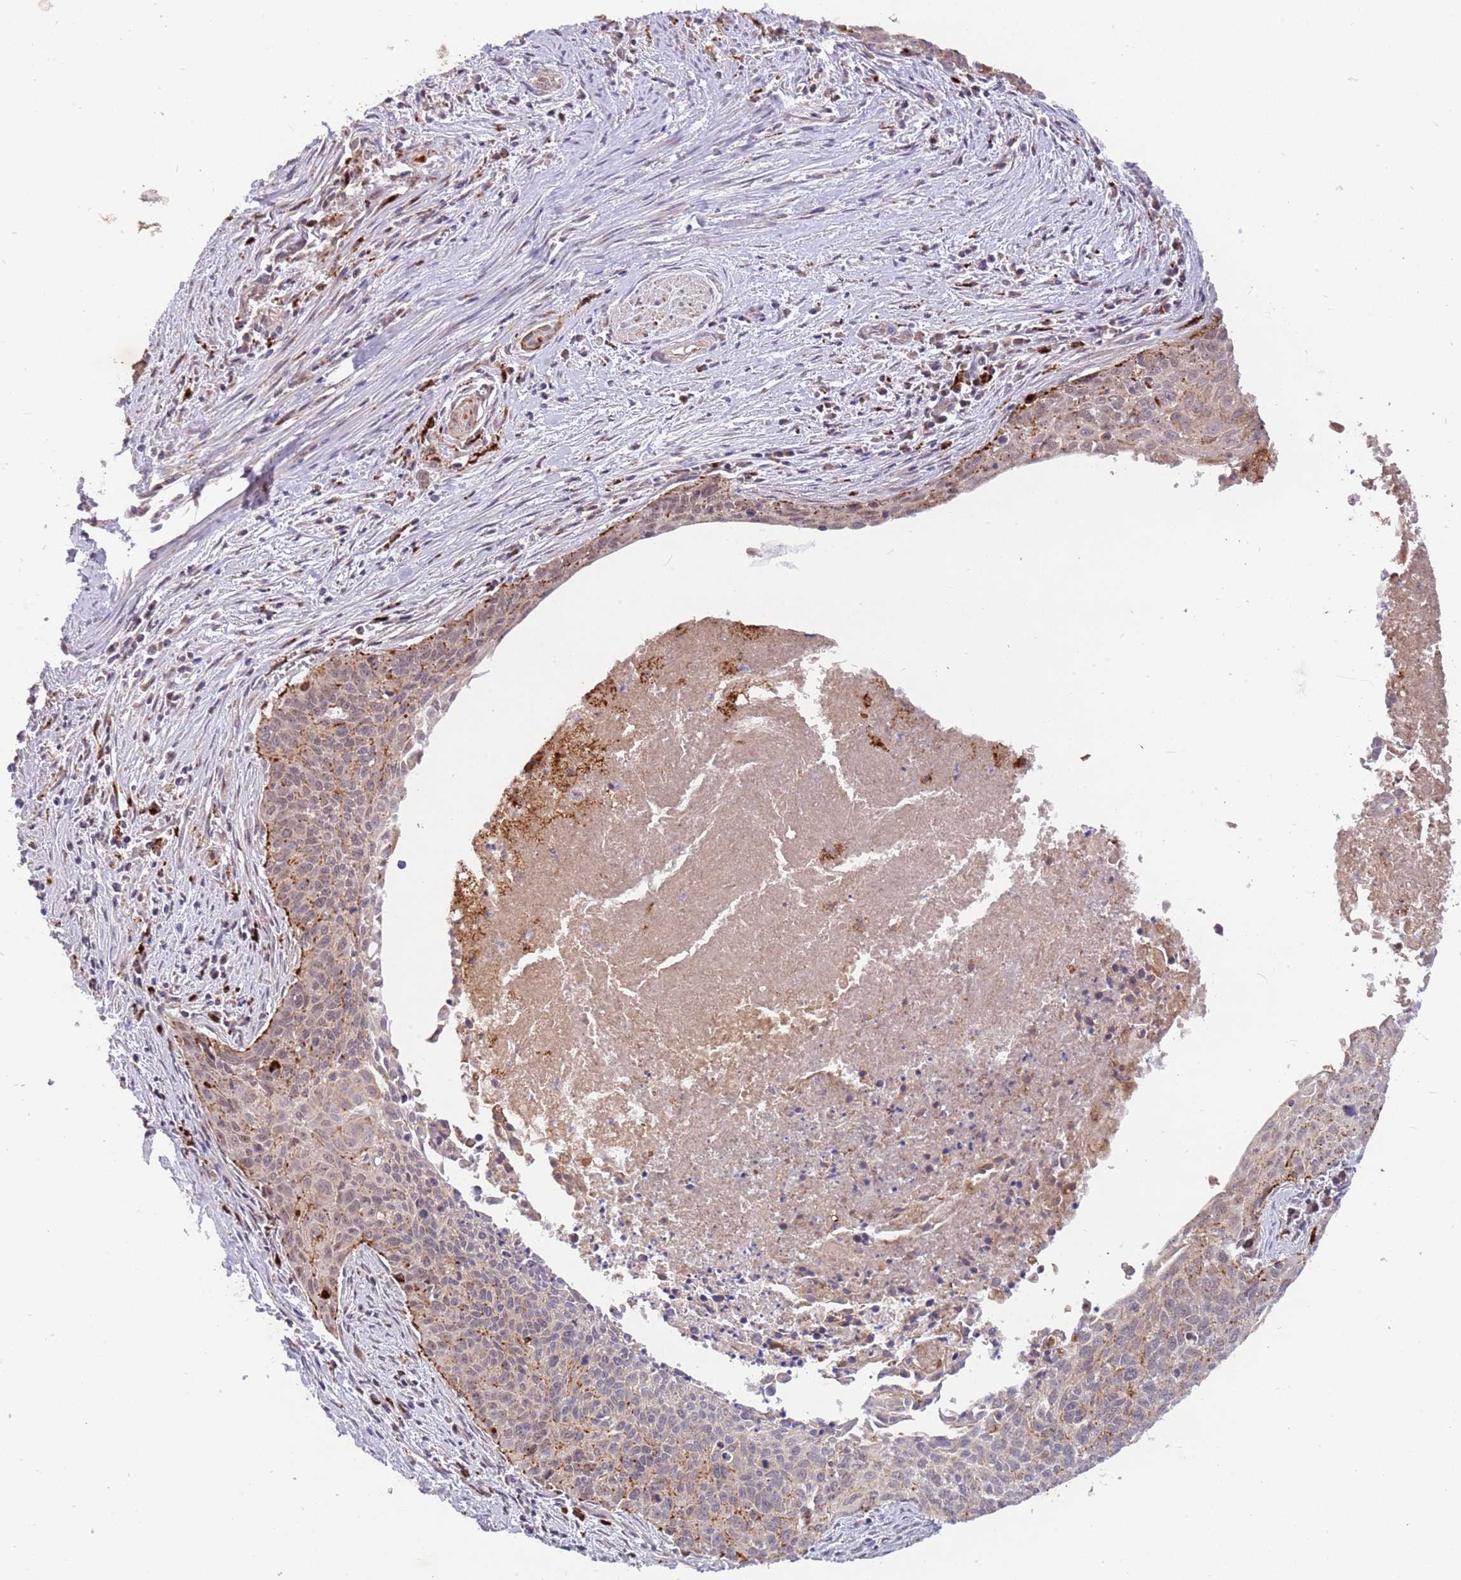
{"staining": {"intensity": "weak", "quantity": "<25%", "location": "cytoplasmic/membranous,nuclear"}, "tissue": "cervical cancer", "cell_type": "Tumor cells", "image_type": "cancer", "snomed": [{"axis": "morphology", "description": "Squamous cell carcinoma, NOS"}, {"axis": "topography", "description": "Cervix"}], "caption": "The immunohistochemistry (IHC) image has no significant positivity in tumor cells of cervical squamous cell carcinoma tissue.", "gene": "TRIM27", "patient": {"sex": "female", "age": 55}}